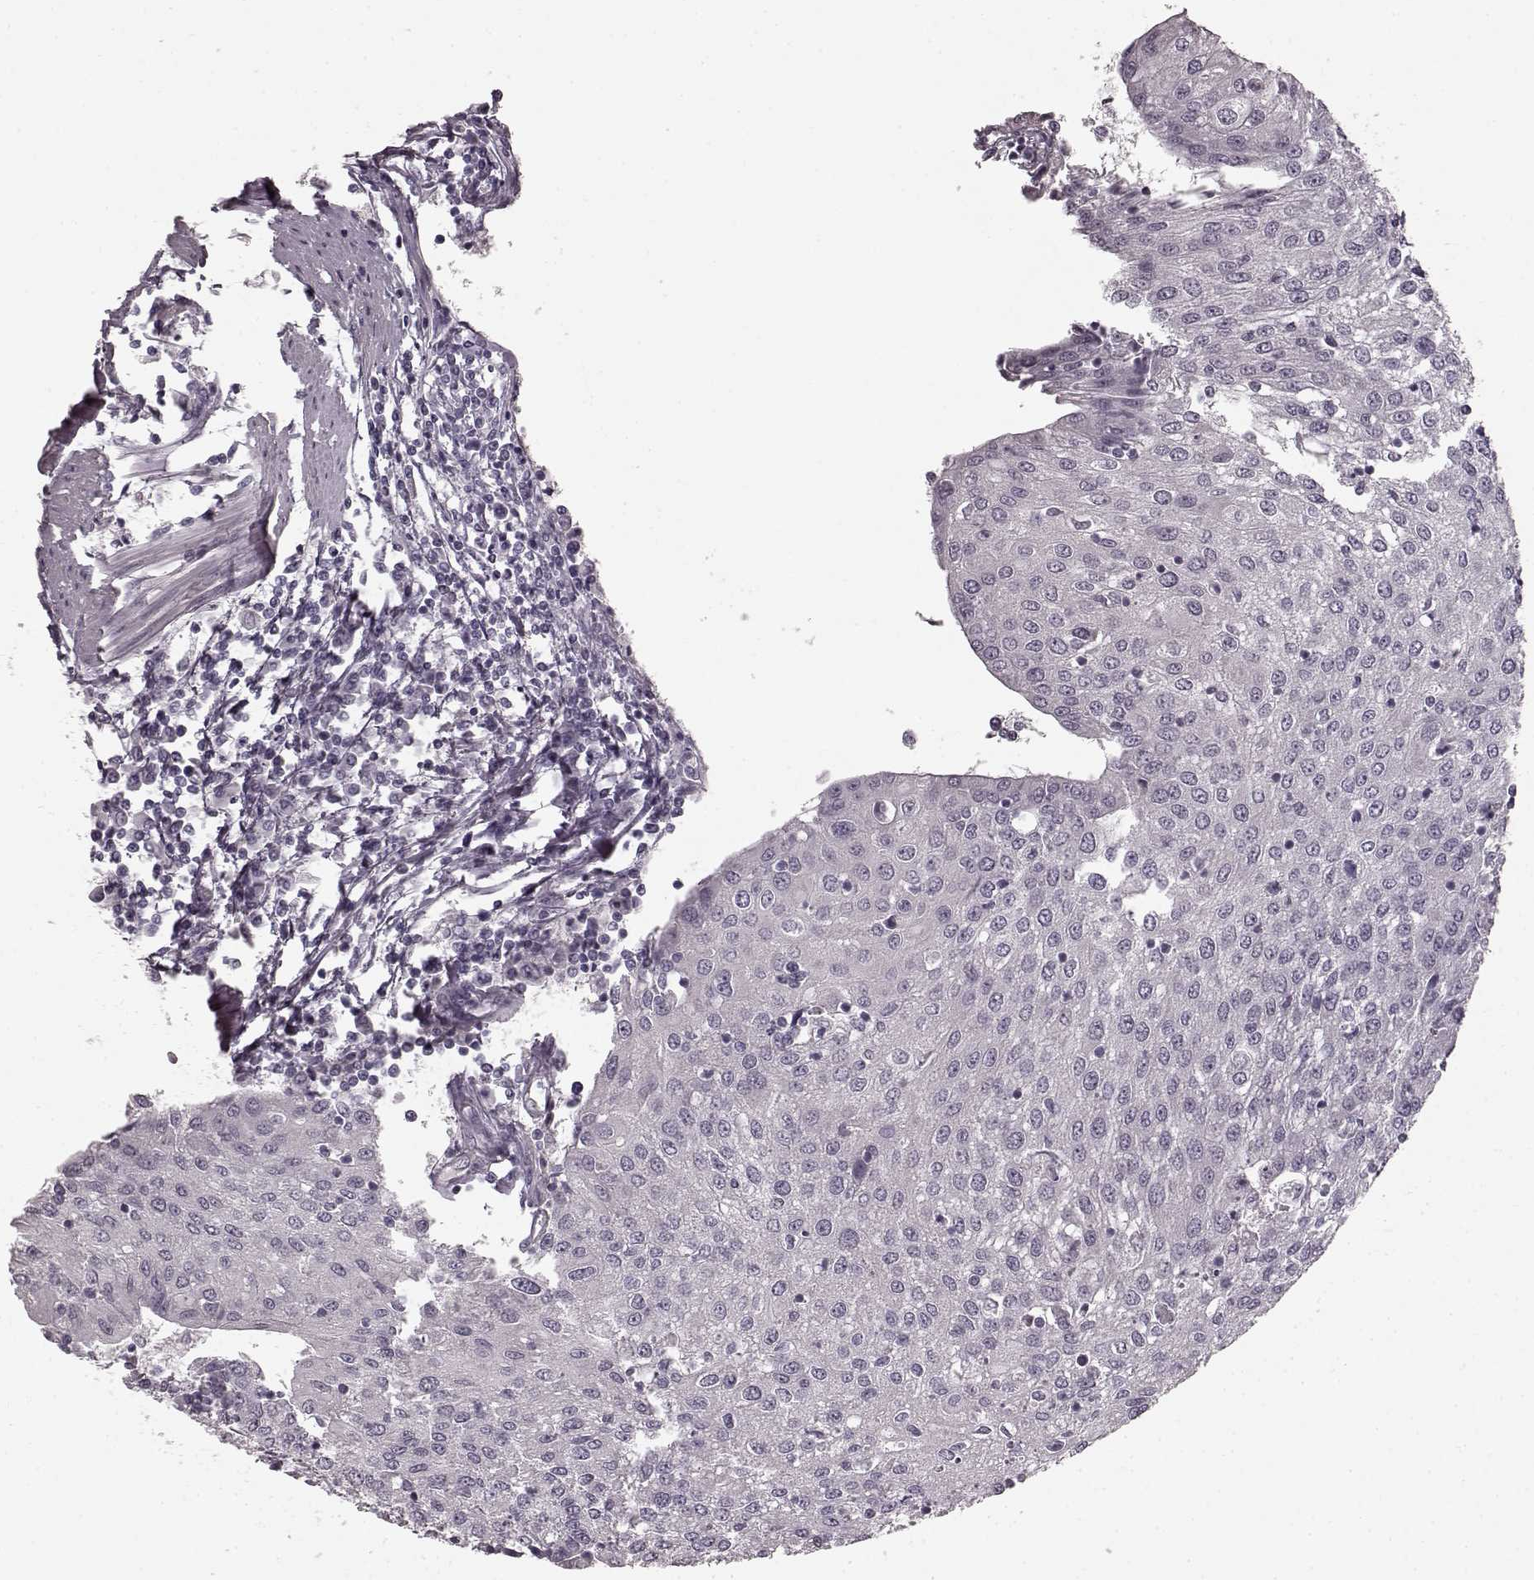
{"staining": {"intensity": "negative", "quantity": "none", "location": "none"}, "tissue": "urothelial cancer", "cell_type": "Tumor cells", "image_type": "cancer", "snomed": [{"axis": "morphology", "description": "Urothelial carcinoma, High grade"}, {"axis": "topography", "description": "Urinary bladder"}], "caption": "This is an immunohistochemistry histopathology image of urothelial cancer. There is no positivity in tumor cells.", "gene": "PRKCE", "patient": {"sex": "female", "age": 85}}